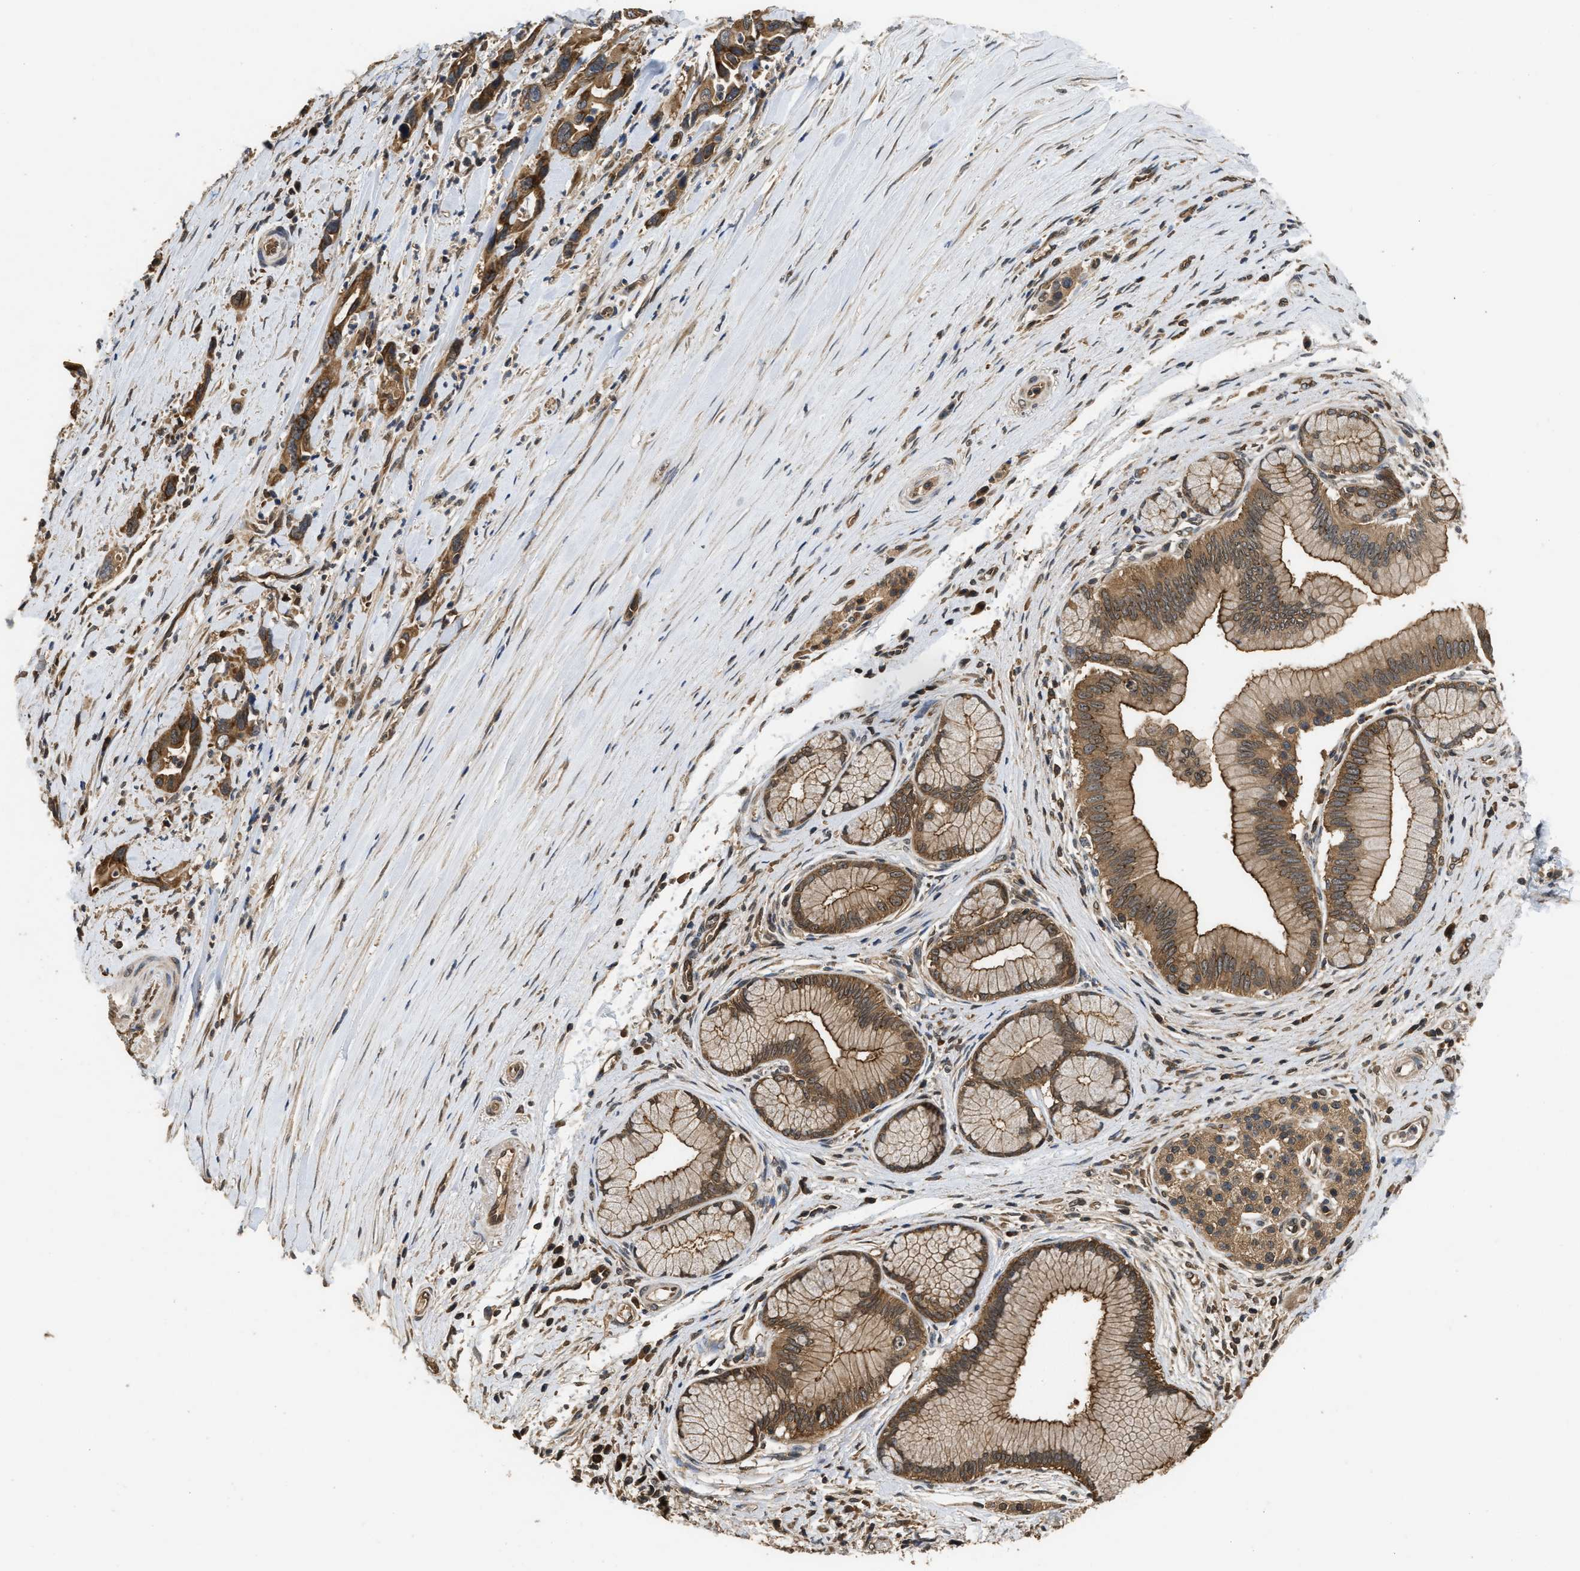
{"staining": {"intensity": "strong", "quantity": ">75%", "location": "cytoplasmic/membranous"}, "tissue": "pancreatic cancer", "cell_type": "Tumor cells", "image_type": "cancer", "snomed": [{"axis": "morphology", "description": "Adenocarcinoma, NOS"}, {"axis": "topography", "description": "Pancreas"}], "caption": "This is a histology image of immunohistochemistry (IHC) staining of pancreatic cancer (adenocarcinoma), which shows strong staining in the cytoplasmic/membranous of tumor cells.", "gene": "DNAJC2", "patient": {"sex": "female", "age": 70}}